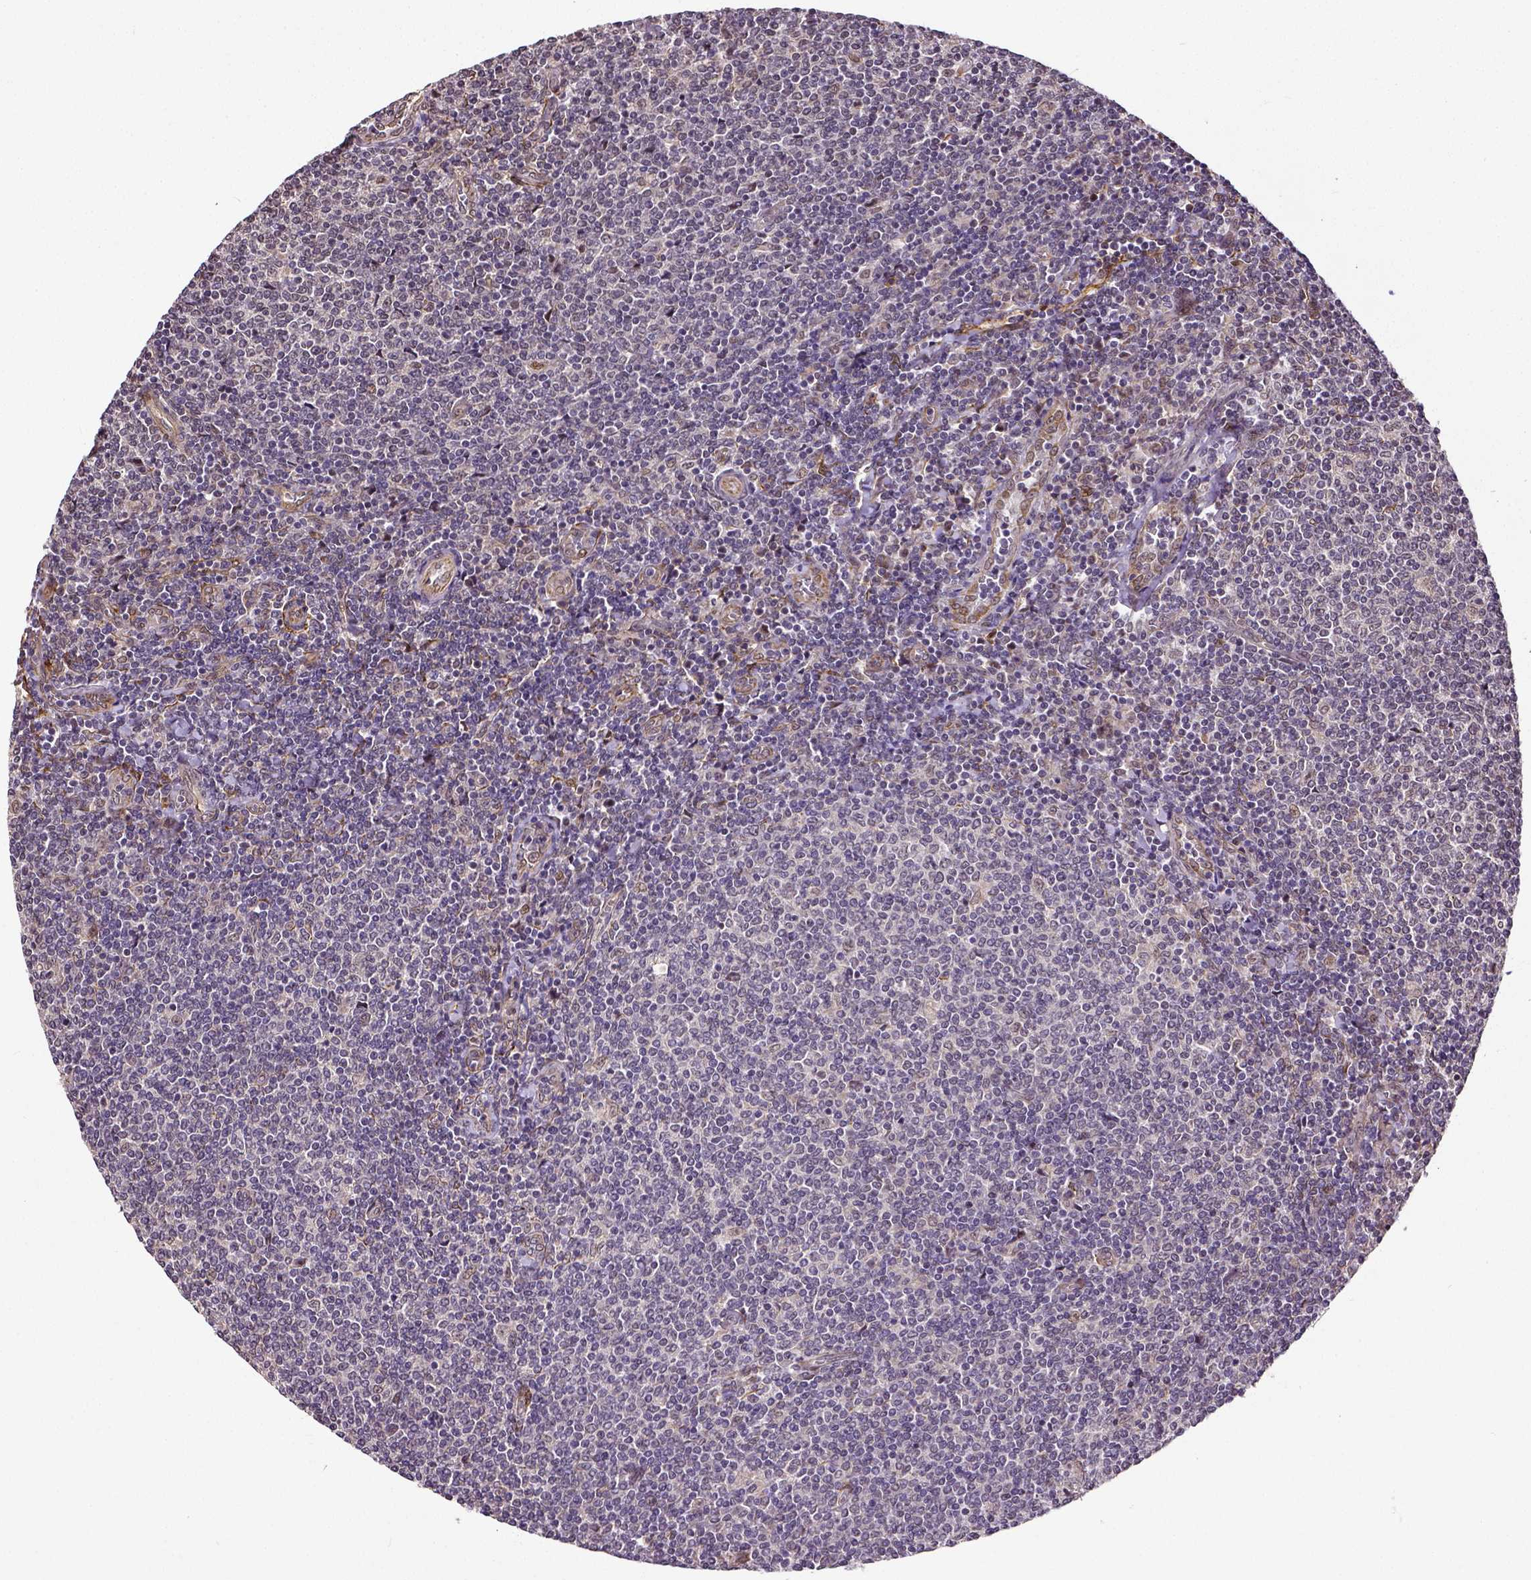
{"staining": {"intensity": "negative", "quantity": "none", "location": "none"}, "tissue": "lymphoma", "cell_type": "Tumor cells", "image_type": "cancer", "snomed": [{"axis": "morphology", "description": "Malignant lymphoma, non-Hodgkin's type, Low grade"}, {"axis": "topography", "description": "Lymph node"}], "caption": "There is no significant expression in tumor cells of malignant lymphoma, non-Hodgkin's type (low-grade).", "gene": "DICER1", "patient": {"sex": "male", "age": 52}}